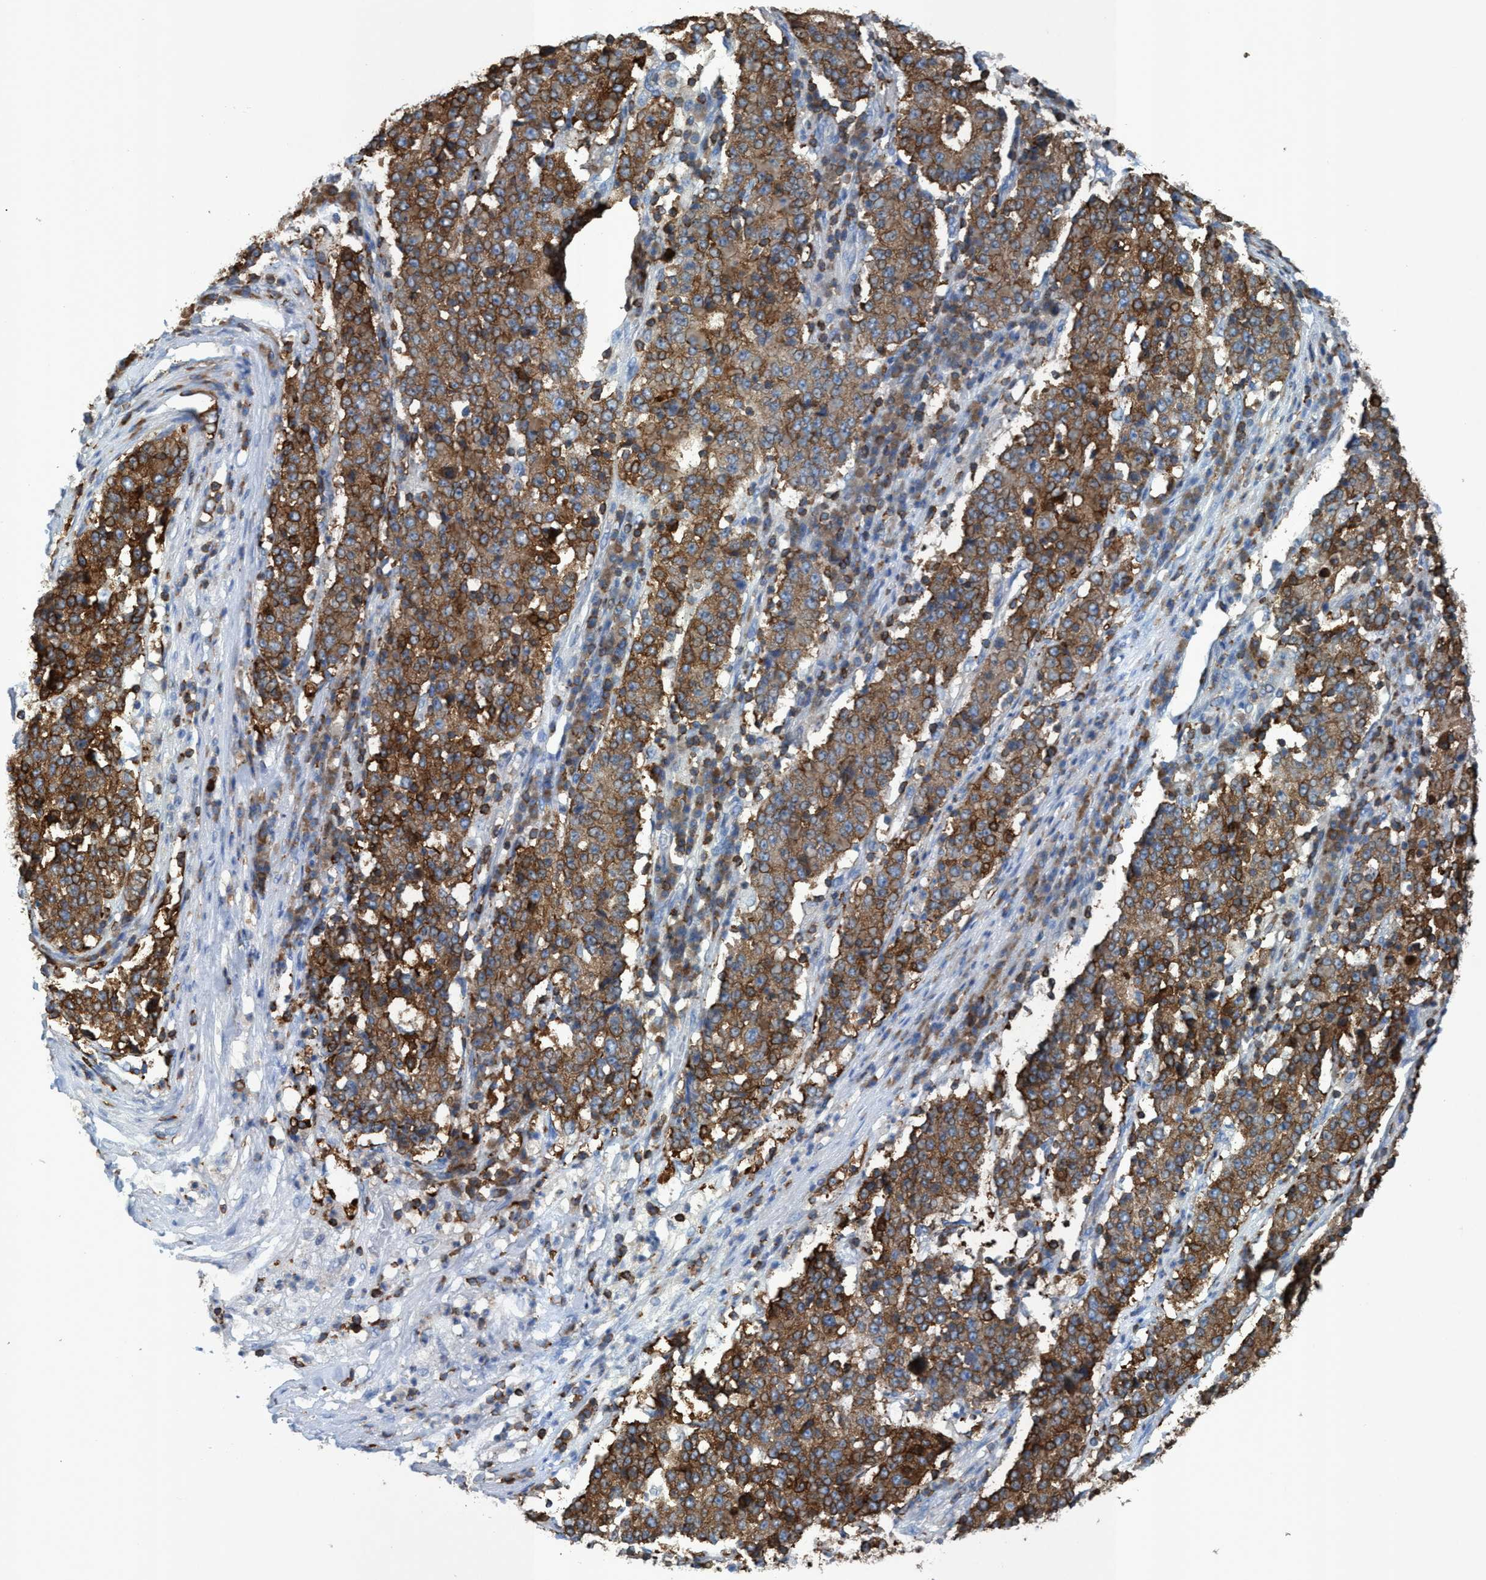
{"staining": {"intensity": "moderate", "quantity": ">75%", "location": "cytoplasmic/membranous"}, "tissue": "stomach cancer", "cell_type": "Tumor cells", "image_type": "cancer", "snomed": [{"axis": "morphology", "description": "Adenocarcinoma, NOS"}, {"axis": "topography", "description": "Stomach"}], "caption": "This is a photomicrograph of immunohistochemistry staining of stomach adenocarcinoma, which shows moderate positivity in the cytoplasmic/membranous of tumor cells.", "gene": "EZR", "patient": {"sex": "male", "age": 59}}